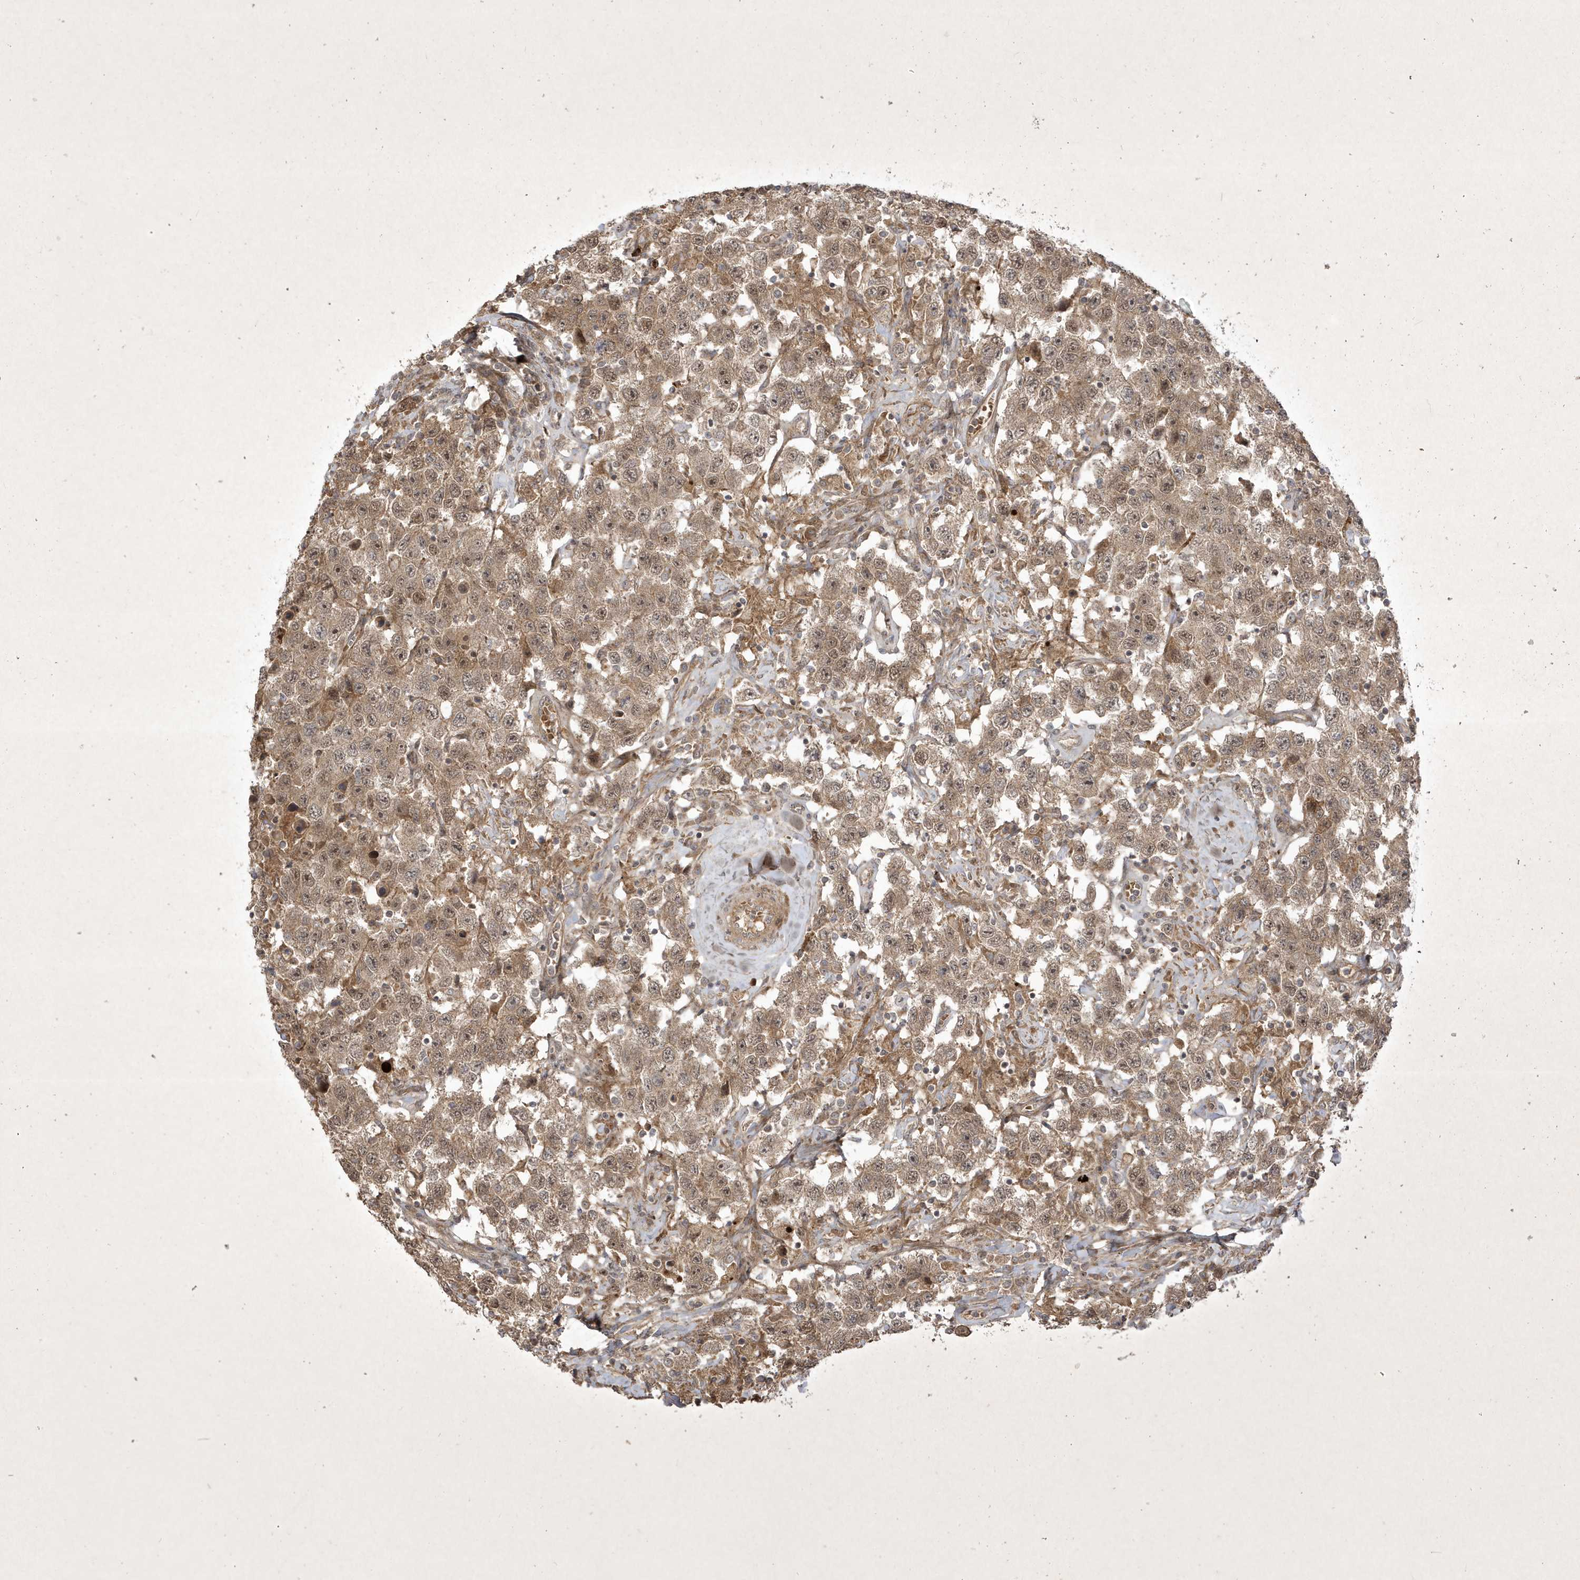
{"staining": {"intensity": "weak", "quantity": ">75%", "location": "cytoplasmic/membranous,nuclear"}, "tissue": "testis cancer", "cell_type": "Tumor cells", "image_type": "cancer", "snomed": [{"axis": "morphology", "description": "Seminoma, NOS"}, {"axis": "topography", "description": "Testis"}], "caption": "The image exhibits staining of testis cancer, revealing weak cytoplasmic/membranous and nuclear protein staining (brown color) within tumor cells.", "gene": "FAM83C", "patient": {"sex": "male", "age": 41}}